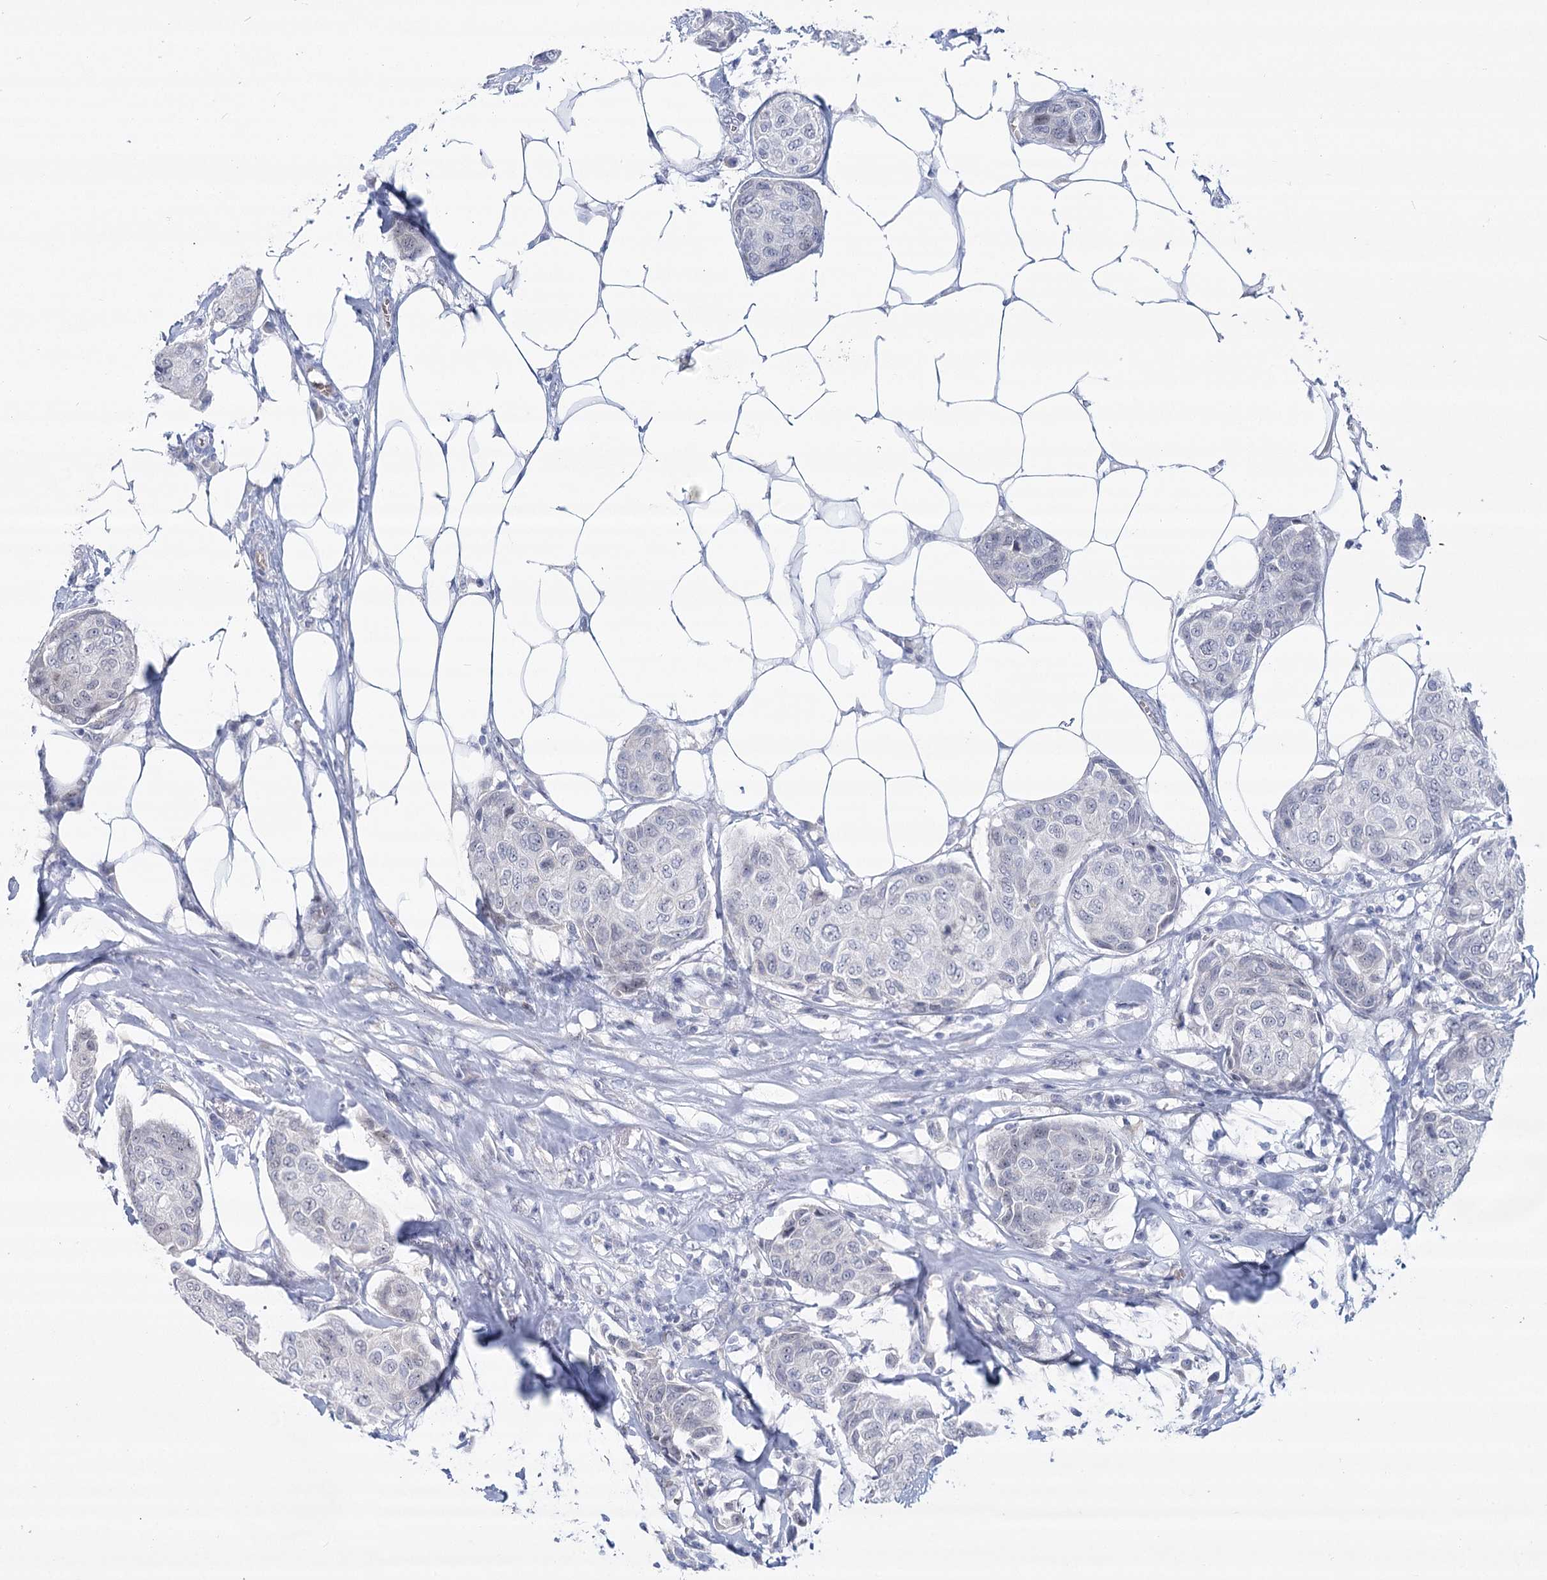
{"staining": {"intensity": "negative", "quantity": "none", "location": "none"}, "tissue": "breast cancer", "cell_type": "Tumor cells", "image_type": "cancer", "snomed": [{"axis": "morphology", "description": "Duct carcinoma"}, {"axis": "topography", "description": "Breast"}], "caption": "Micrograph shows no significant protein expression in tumor cells of breast cancer (infiltrating ductal carcinoma).", "gene": "NSMCE4A", "patient": {"sex": "female", "age": 80}}